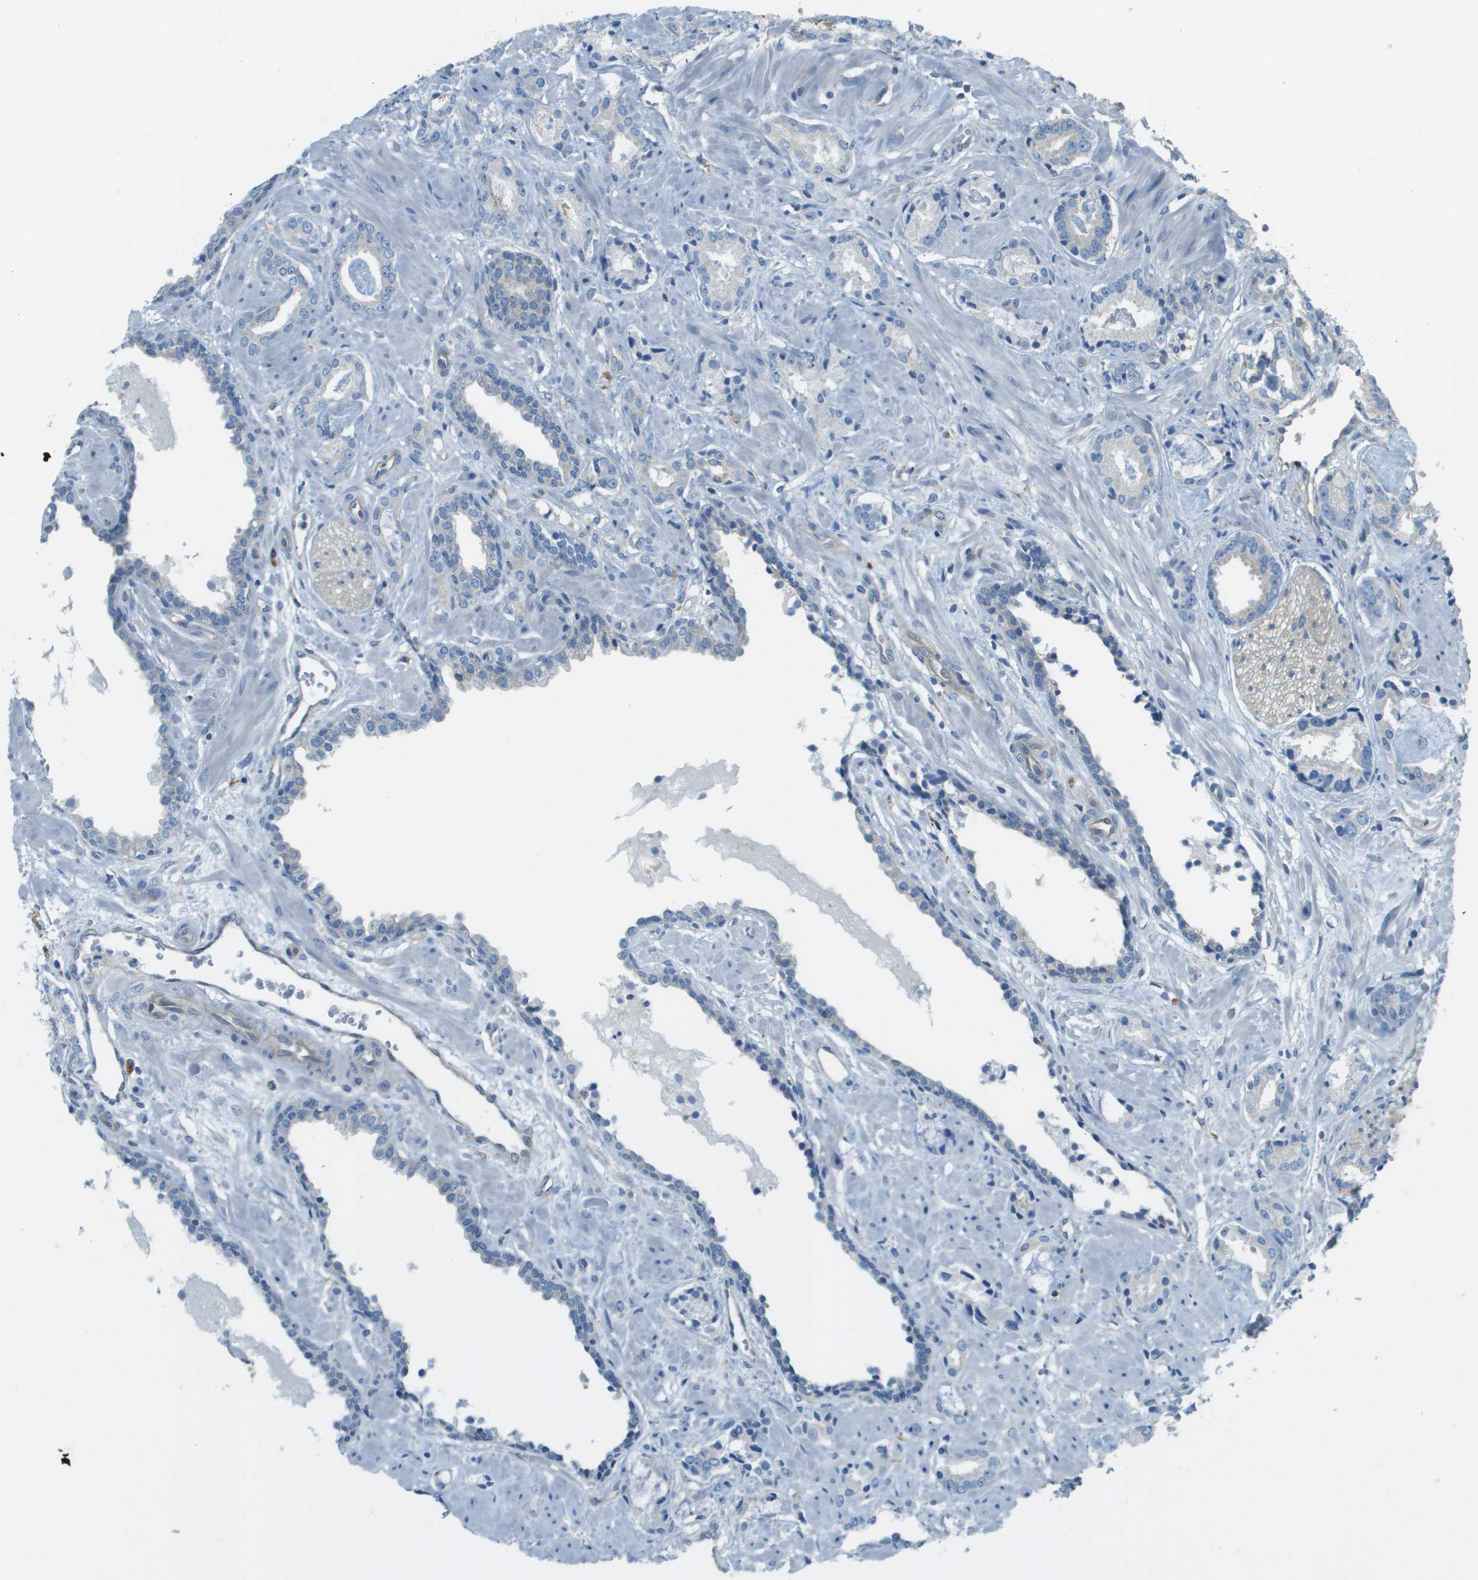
{"staining": {"intensity": "negative", "quantity": "none", "location": "none"}, "tissue": "prostate cancer", "cell_type": "Tumor cells", "image_type": "cancer", "snomed": [{"axis": "morphology", "description": "Adenocarcinoma, Low grade"}, {"axis": "topography", "description": "Prostate"}], "caption": "High magnification brightfield microscopy of prostate cancer (low-grade adenocarcinoma) stained with DAB (brown) and counterstained with hematoxylin (blue): tumor cells show no significant positivity.", "gene": "DNAJB11", "patient": {"sex": "male", "age": 53}}